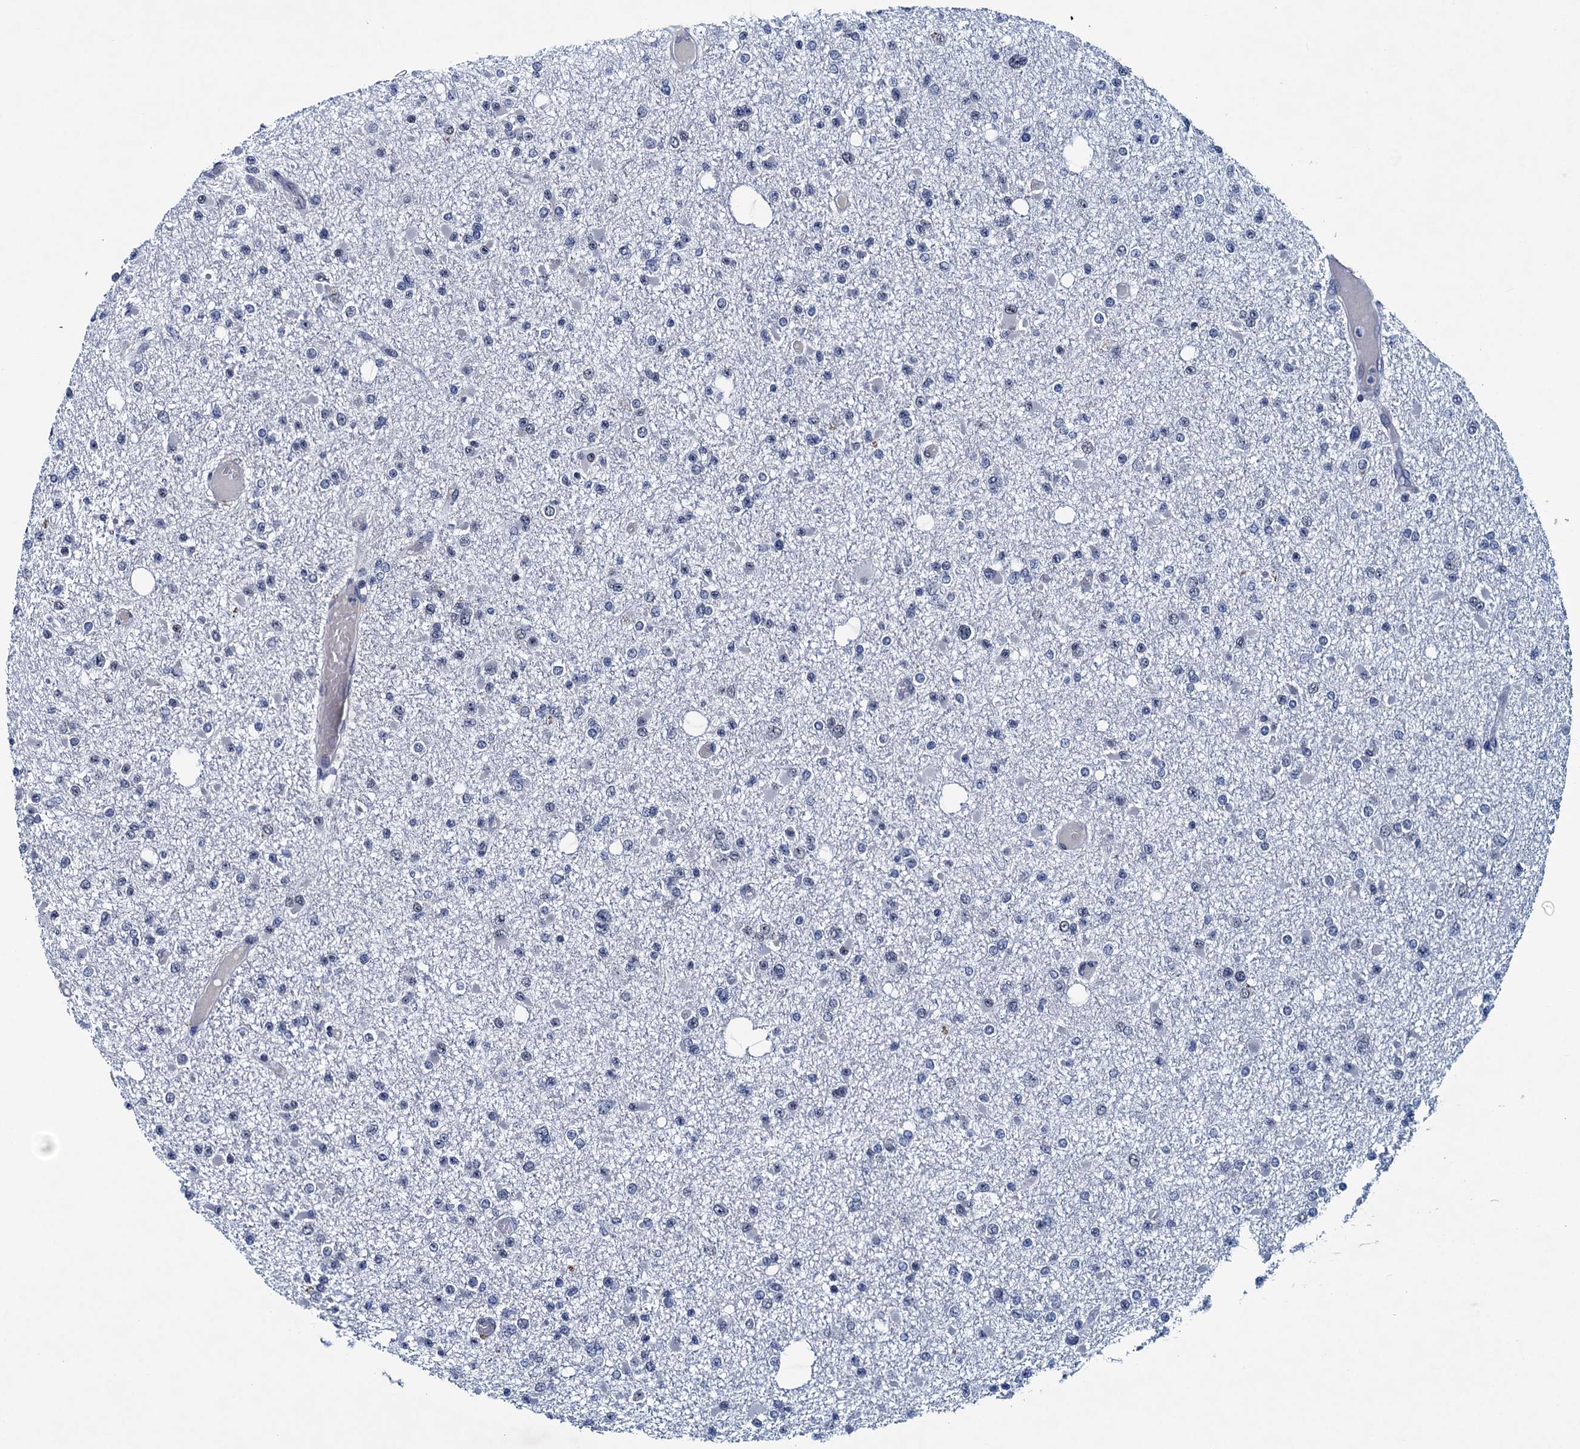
{"staining": {"intensity": "negative", "quantity": "none", "location": "none"}, "tissue": "glioma", "cell_type": "Tumor cells", "image_type": "cancer", "snomed": [{"axis": "morphology", "description": "Glioma, malignant, Low grade"}, {"axis": "topography", "description": "Brain"}], "caption": "Micrograph shows no significant protein positivity in tumor cells of malignant low-grade glioma.", "gene": "FNBP4", "patient": {"sex": "female", "age": 22}}